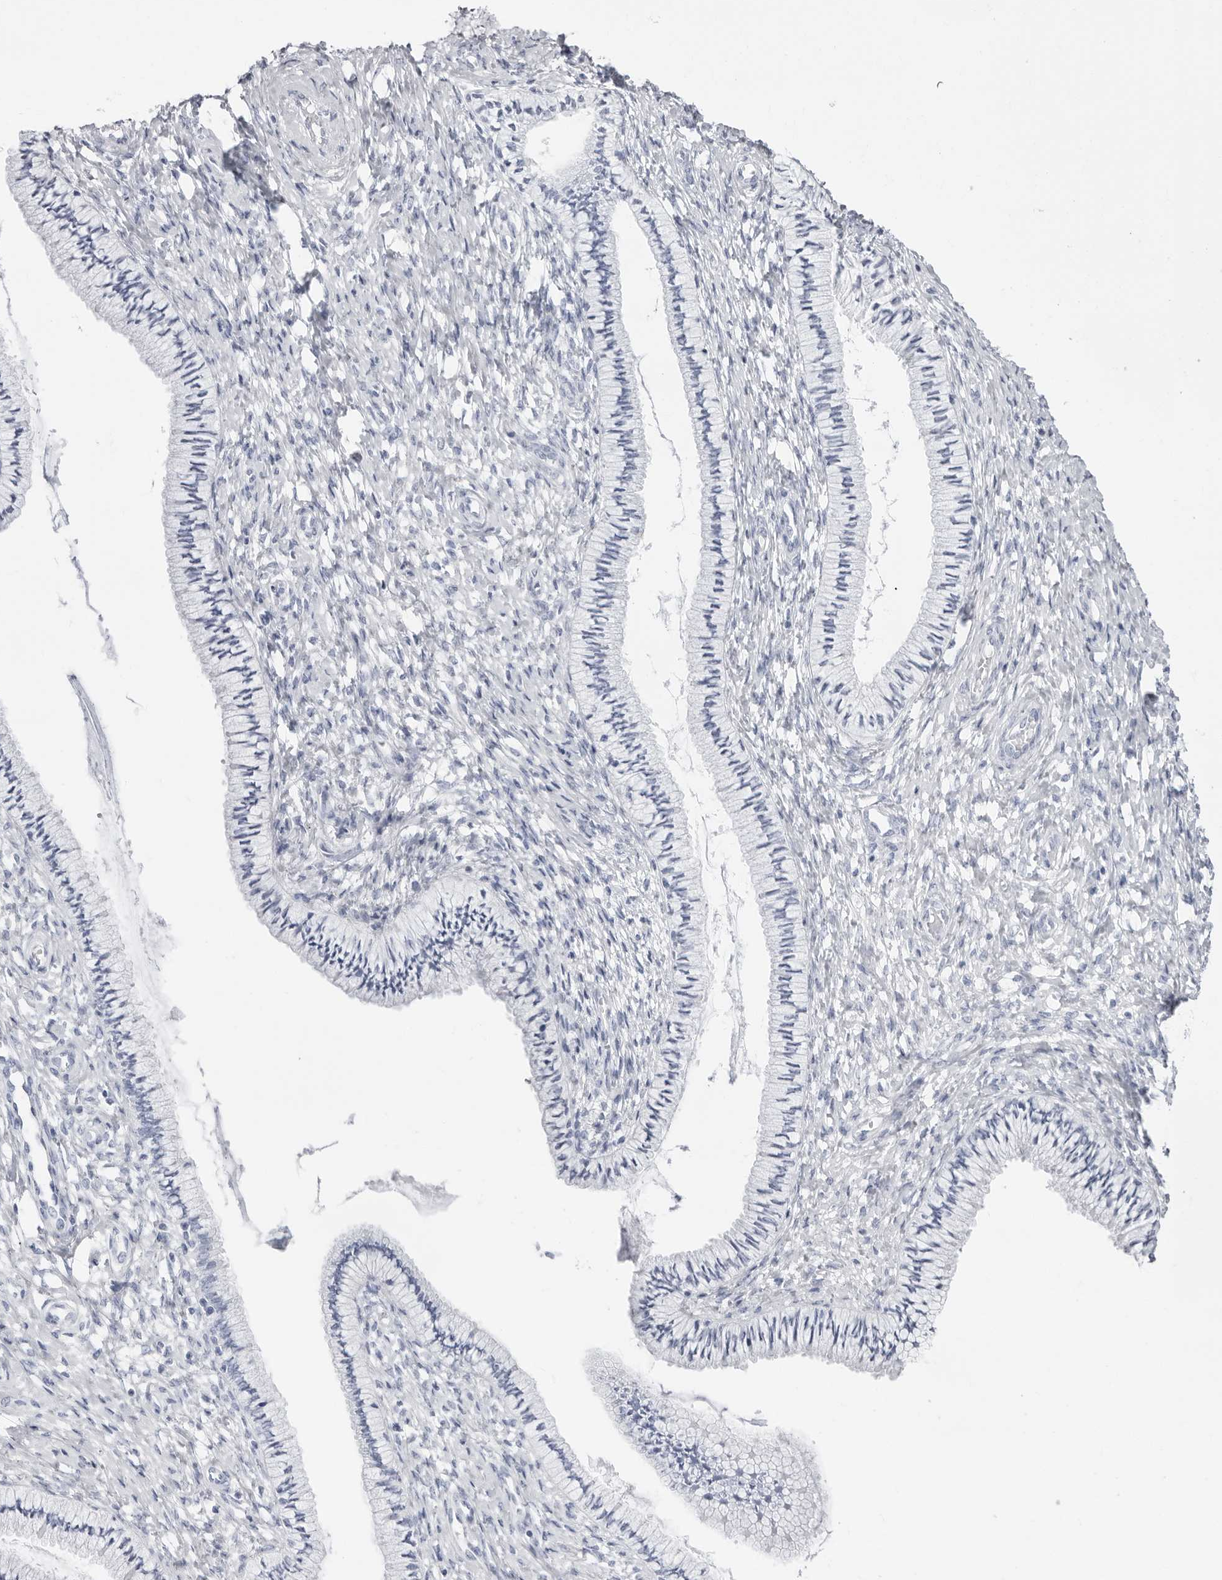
{"staining": {"intensity": "negative", "quantity": "none", "location": "none"}, "tissue": "cervix", "cell_type": "Glandular cells", "image_type": "normal", "snomed": [{"axis": "morphology", "description": "Normal tissue, NOS"}, {"axis": "topography", "description": "Cervix"}], "caption": "Glandular cells are negative for protein expression in normal human cervix. (DAB immunohistochemistry, high magnification).", "gene": "INSL3", "patient": {"sex": "female", "age": 36}}